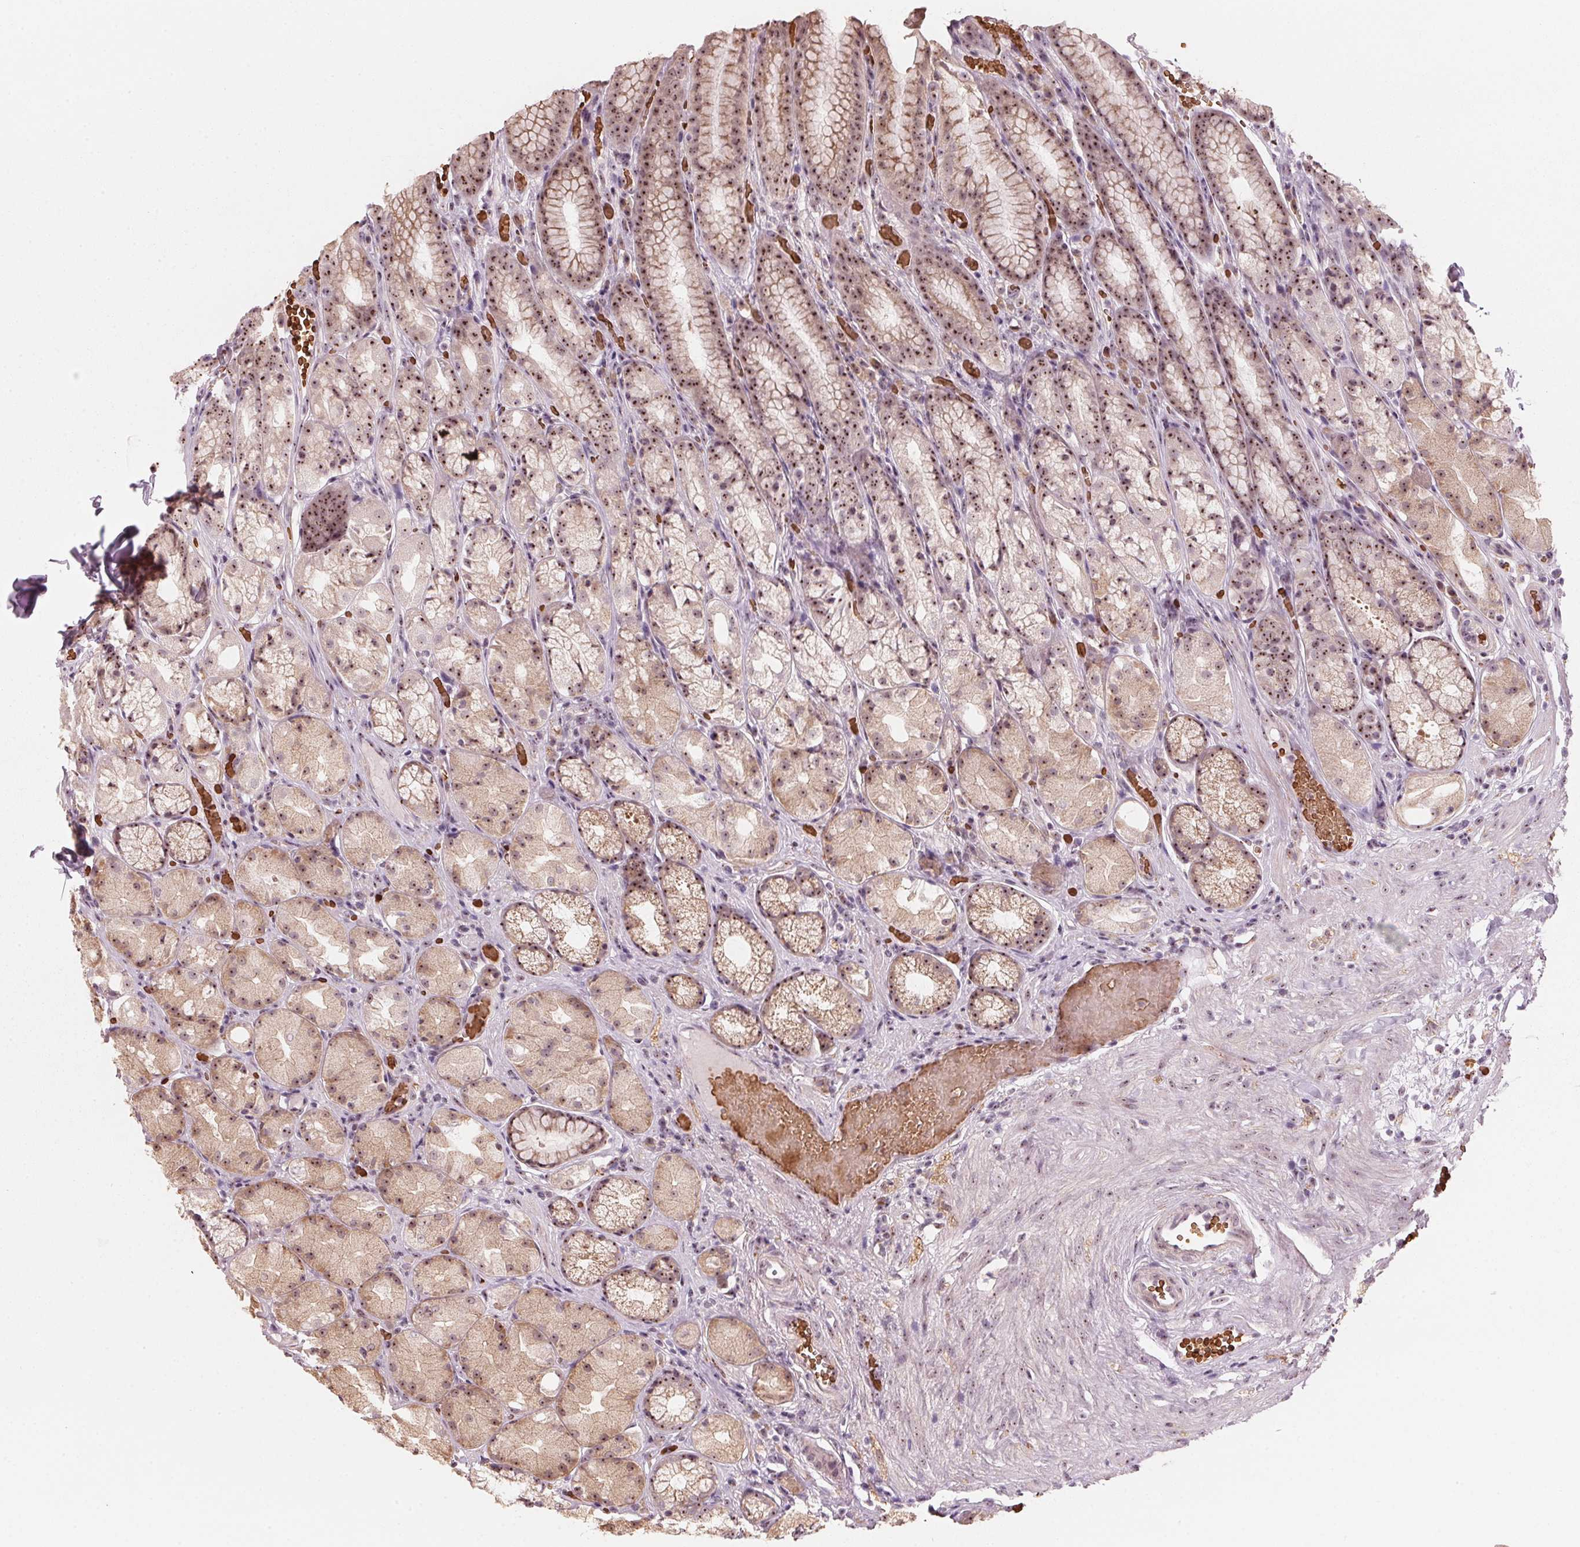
{"staining": {"intensity": "moderate", "quantity": "25%-75%", "location": "cytoplasmic/membranous,nuclear"}, "tissue": "stomach", "cell_type": "Glandular cells", "image_type": "normal", "snomed": [{"axis": "morphology", "description": "Normal tissue, NOS"}, {"axis": "topography", "description": "Stomach"}], "caption": "IHC (DAB (3,3'-diaminobenzidine)) staining of benign human stomach exhibits moderate cytoplasmic/membranous,nuclear protein staining in about 25%-75% of glandular cells.", "gene": "DNTTIP2", "patient": {"sex": "male", "age": 70}}